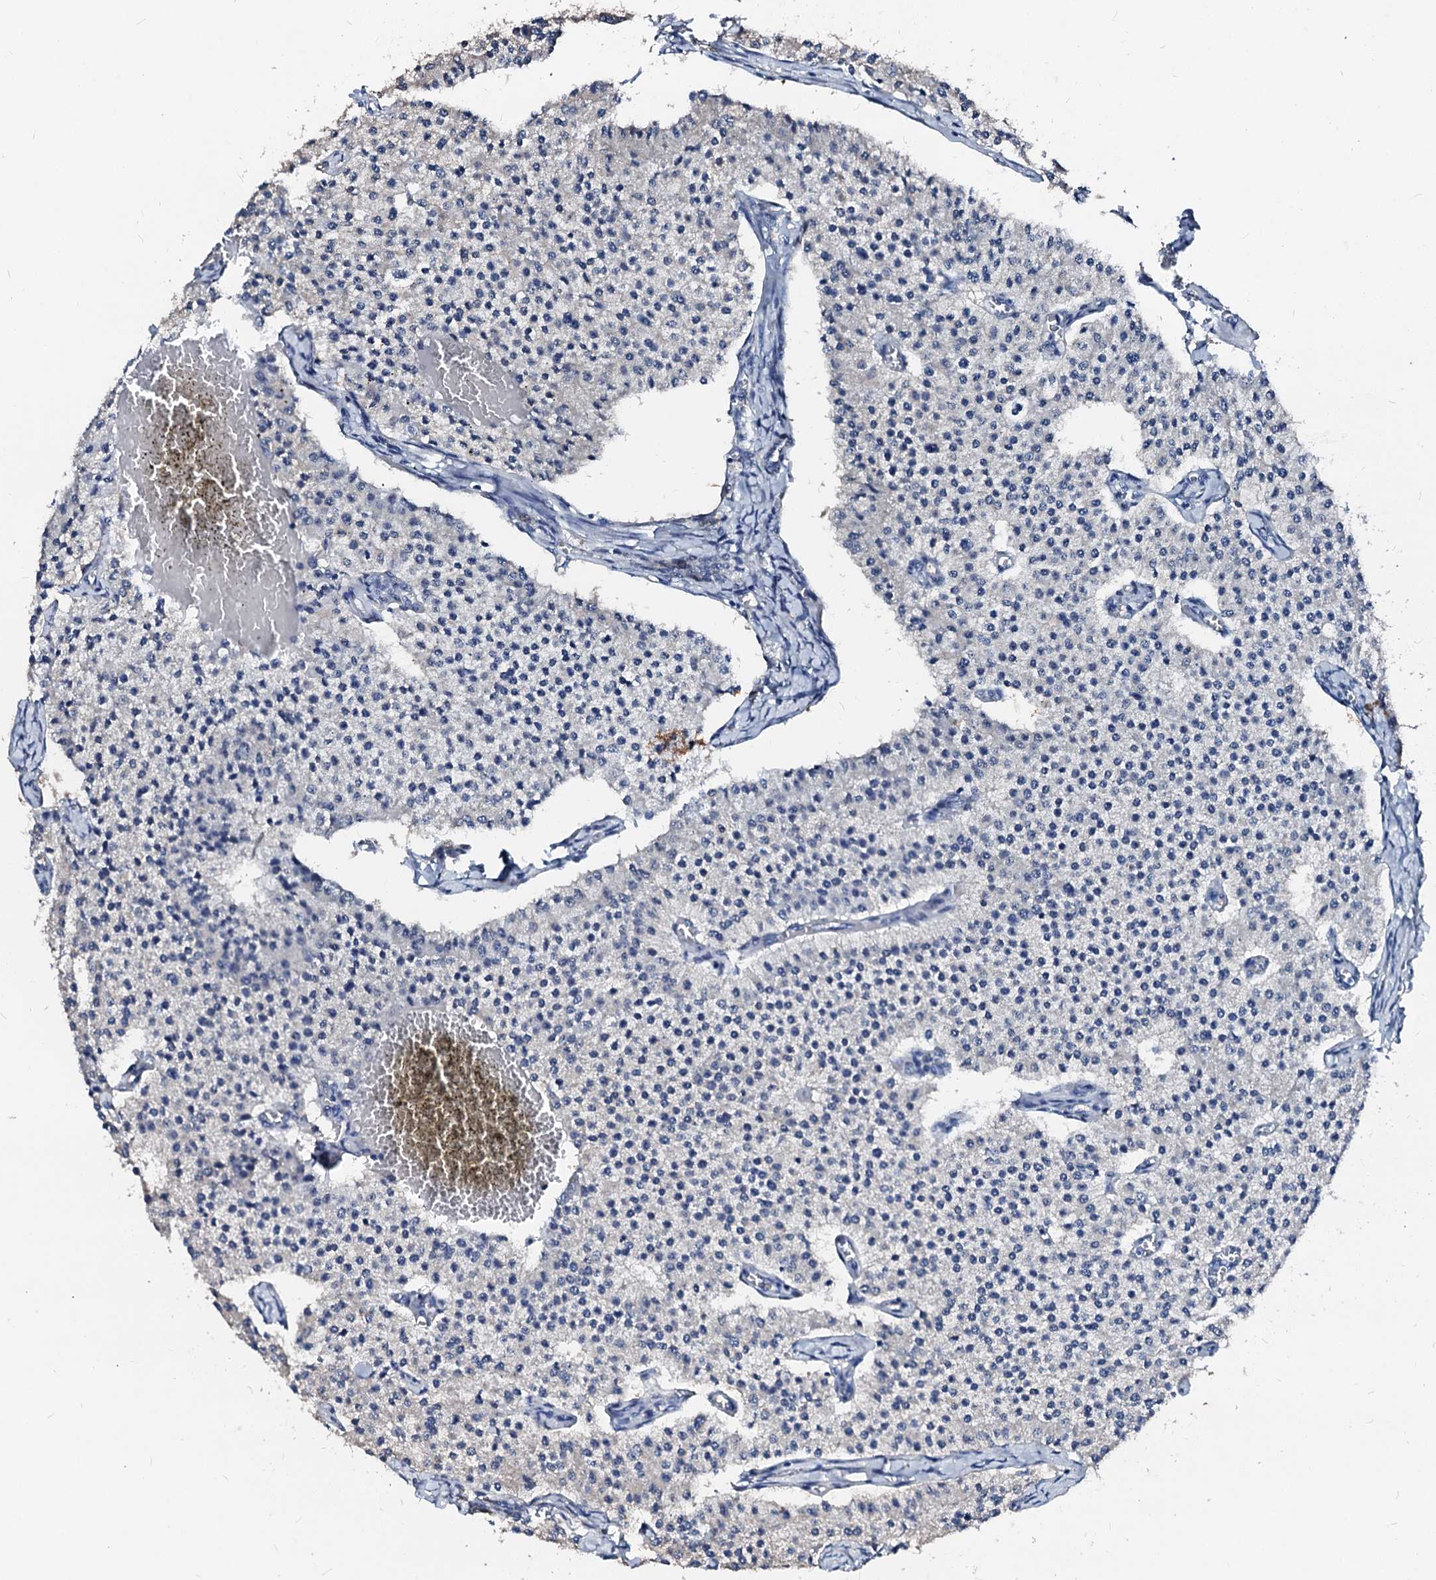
{"staining": {"intensity": "negative", "quantity": "none", "location": "none"}, "tissue": "carcinoid", "cell_type": "Tumor cells", "image_type": "cancer", "snomed": [{"axis": "morphology", "description": "Carcinoid, malignant, NOS"}, {"axis": "topography", "description": "Colon"}], "caption": "The photomicrograph displays no significant positivity in tumor cells of malignant carcinoid. (IHC, brightfield microscopy, high magnification).", "gene": "CSN2", "patient": {"sex": "female", "age": 52}}